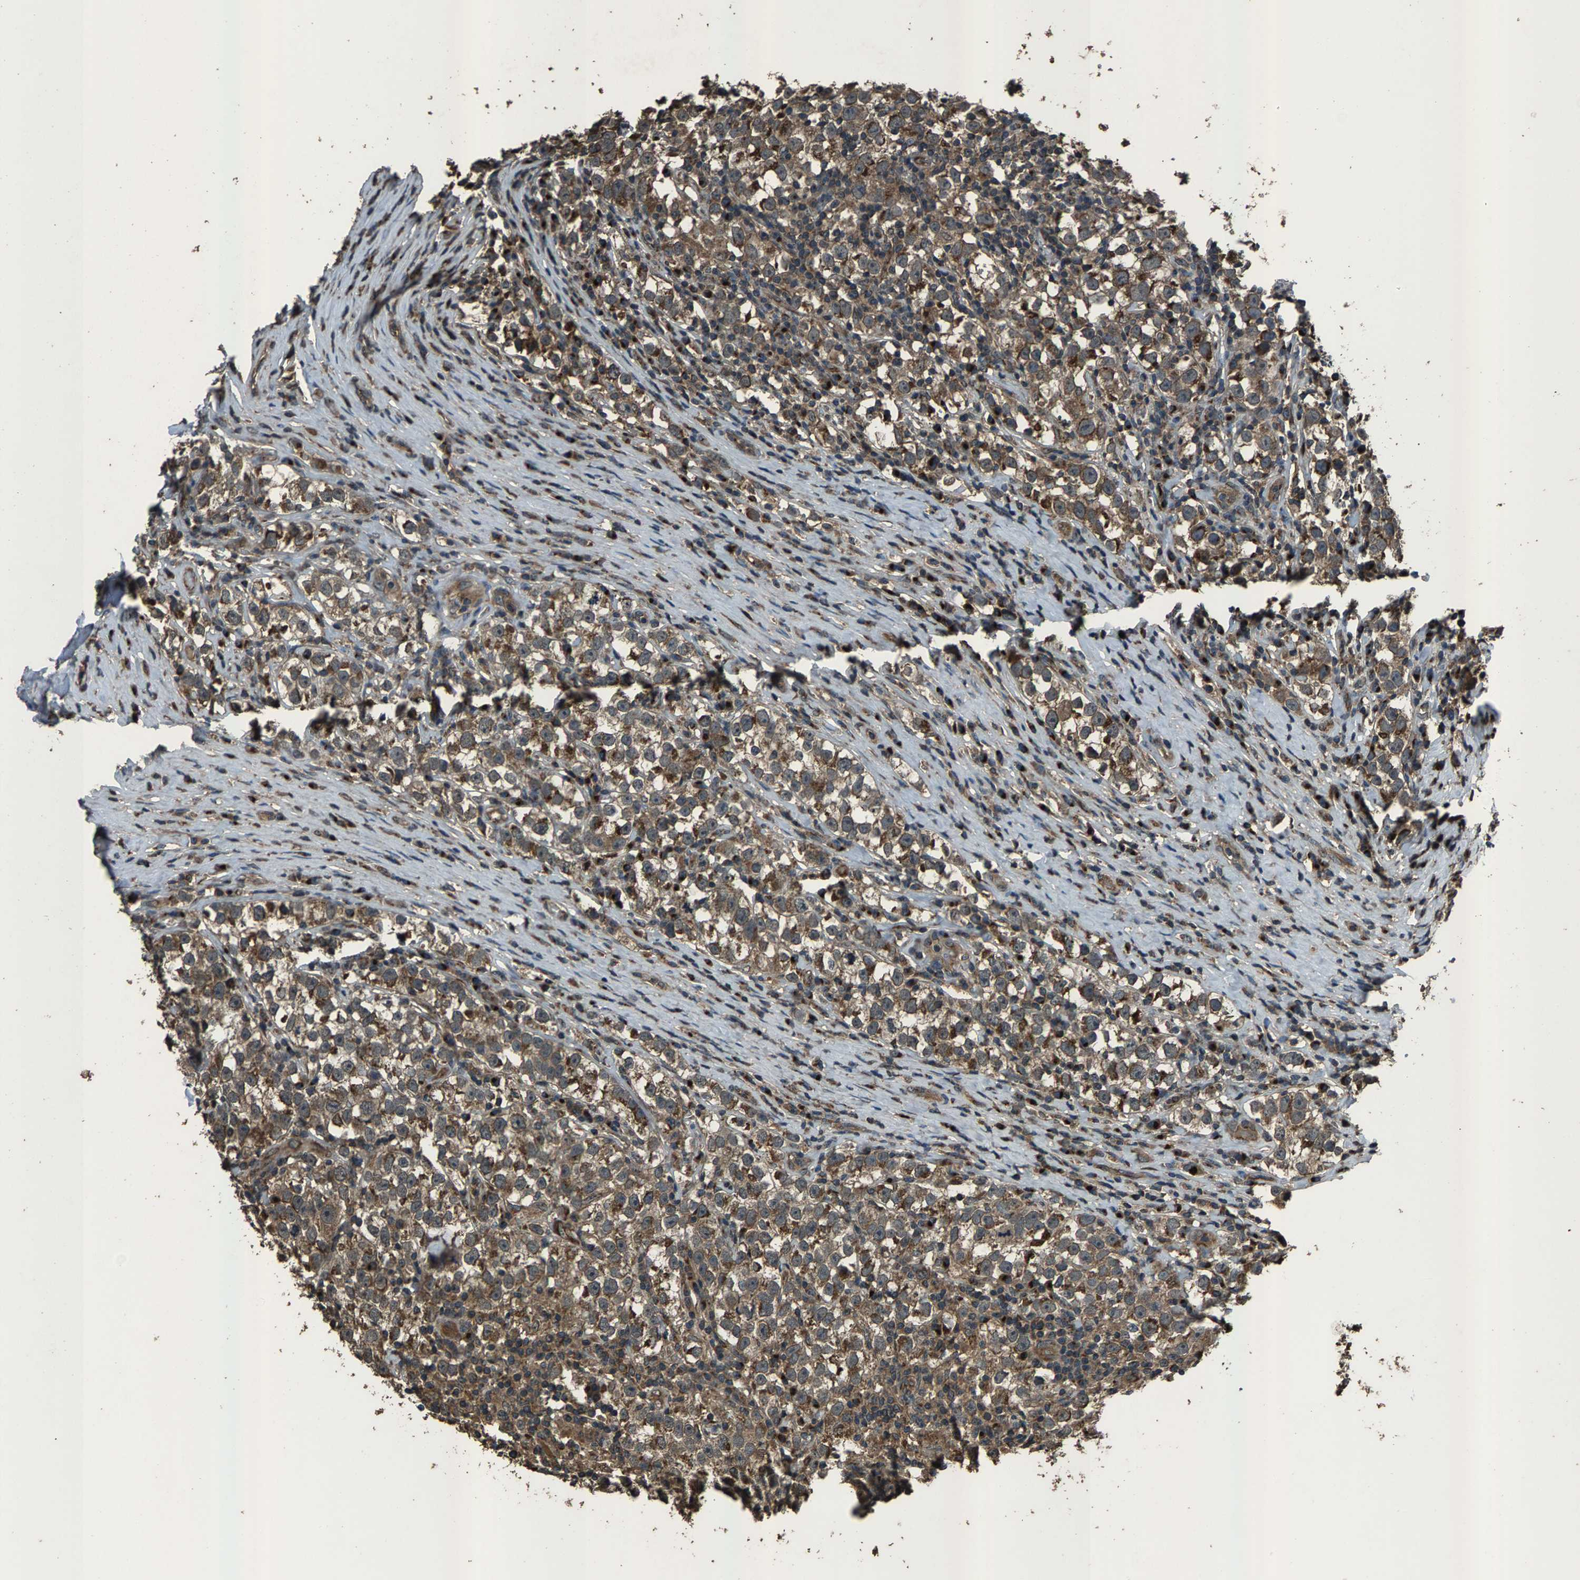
{"staining": {"intensity": "moderate", "quantity": ">75%", "location": "cytoplasmic/membranous"}, "tissue": "testis cancer", "cell_type": "Tumor cells", "image_type": "cancer", "snomed": [{"axis": "morphology", "description": "Normal tissue, NOS"}, {"axis": "morphology", "description": "Seminoma, NOS"}, {"axis": "topography", "description": "Testis"}], "caption": "The image exhibits staining of seminoma (testis), revealing moderate cytoplasmic/membranous protein expression (brown color) within tumor cells. (DAB (3,3'-diaminobenzidine) = brown stain, brightfield microscopy at high magnification).", "gene": "SLC38A10", "patient": {"sex": "male", "age": 43}}